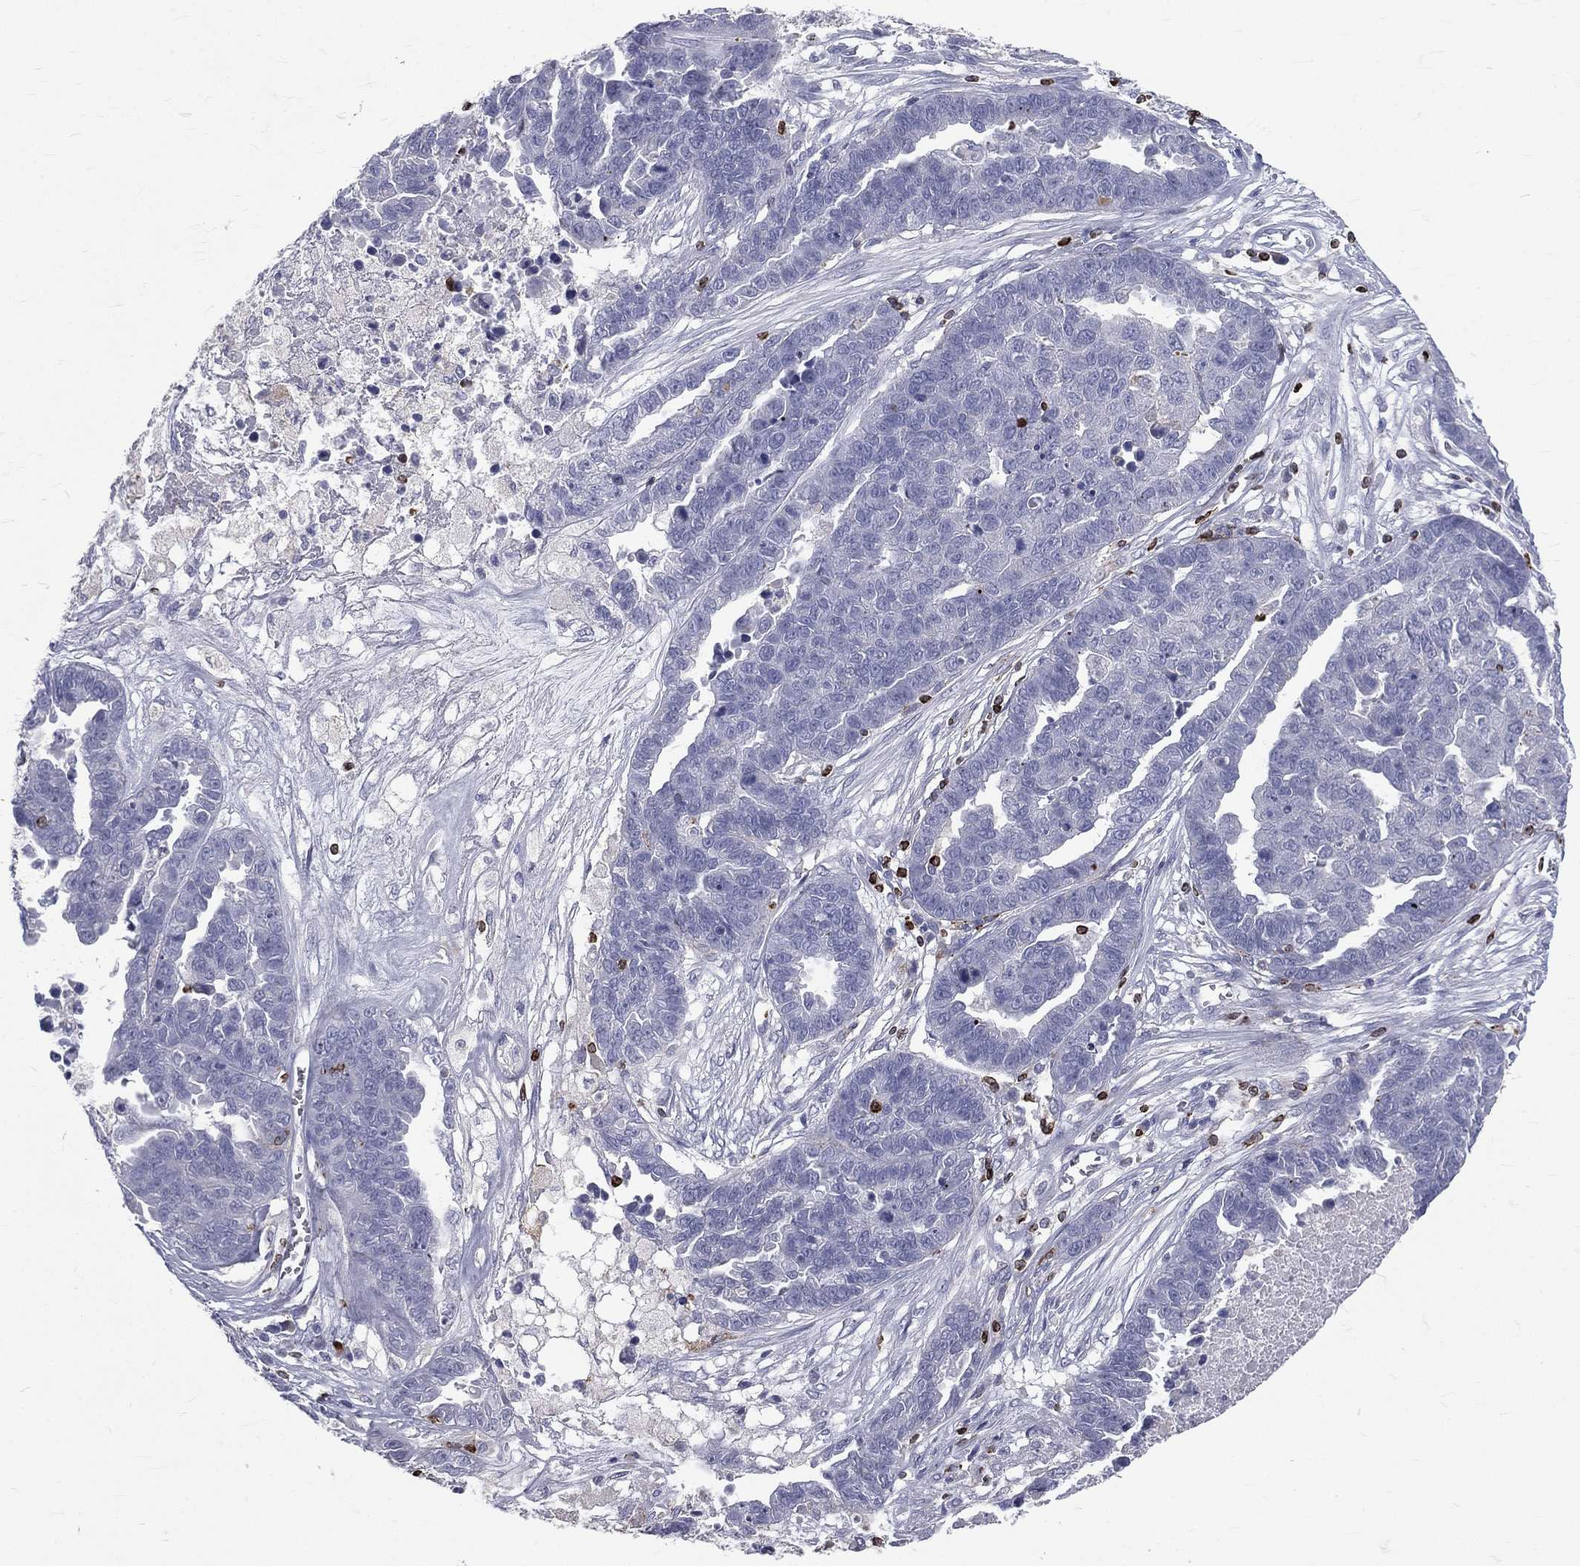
{"staining": {"intensity": "negative", "quantity": "none", "location": "none"}, "tissue": "ovarian cancer", "cell_type": "Tumor cells", "image_type": "cancer", "snomed": [{"axis": "morphology", "description": "Cystadenocarcinoma, serous, NOS"}, {"axis": "topography", "description": "Ovary"}], "caption": "This is an immunohistochemistry (IHC) histopathology image of ovarian cancer (serous cystadenocarcinoma). There is no positivity in tumor cells.", "gene": "CTSW", "patient": {"sex": "female", "age": 87}}